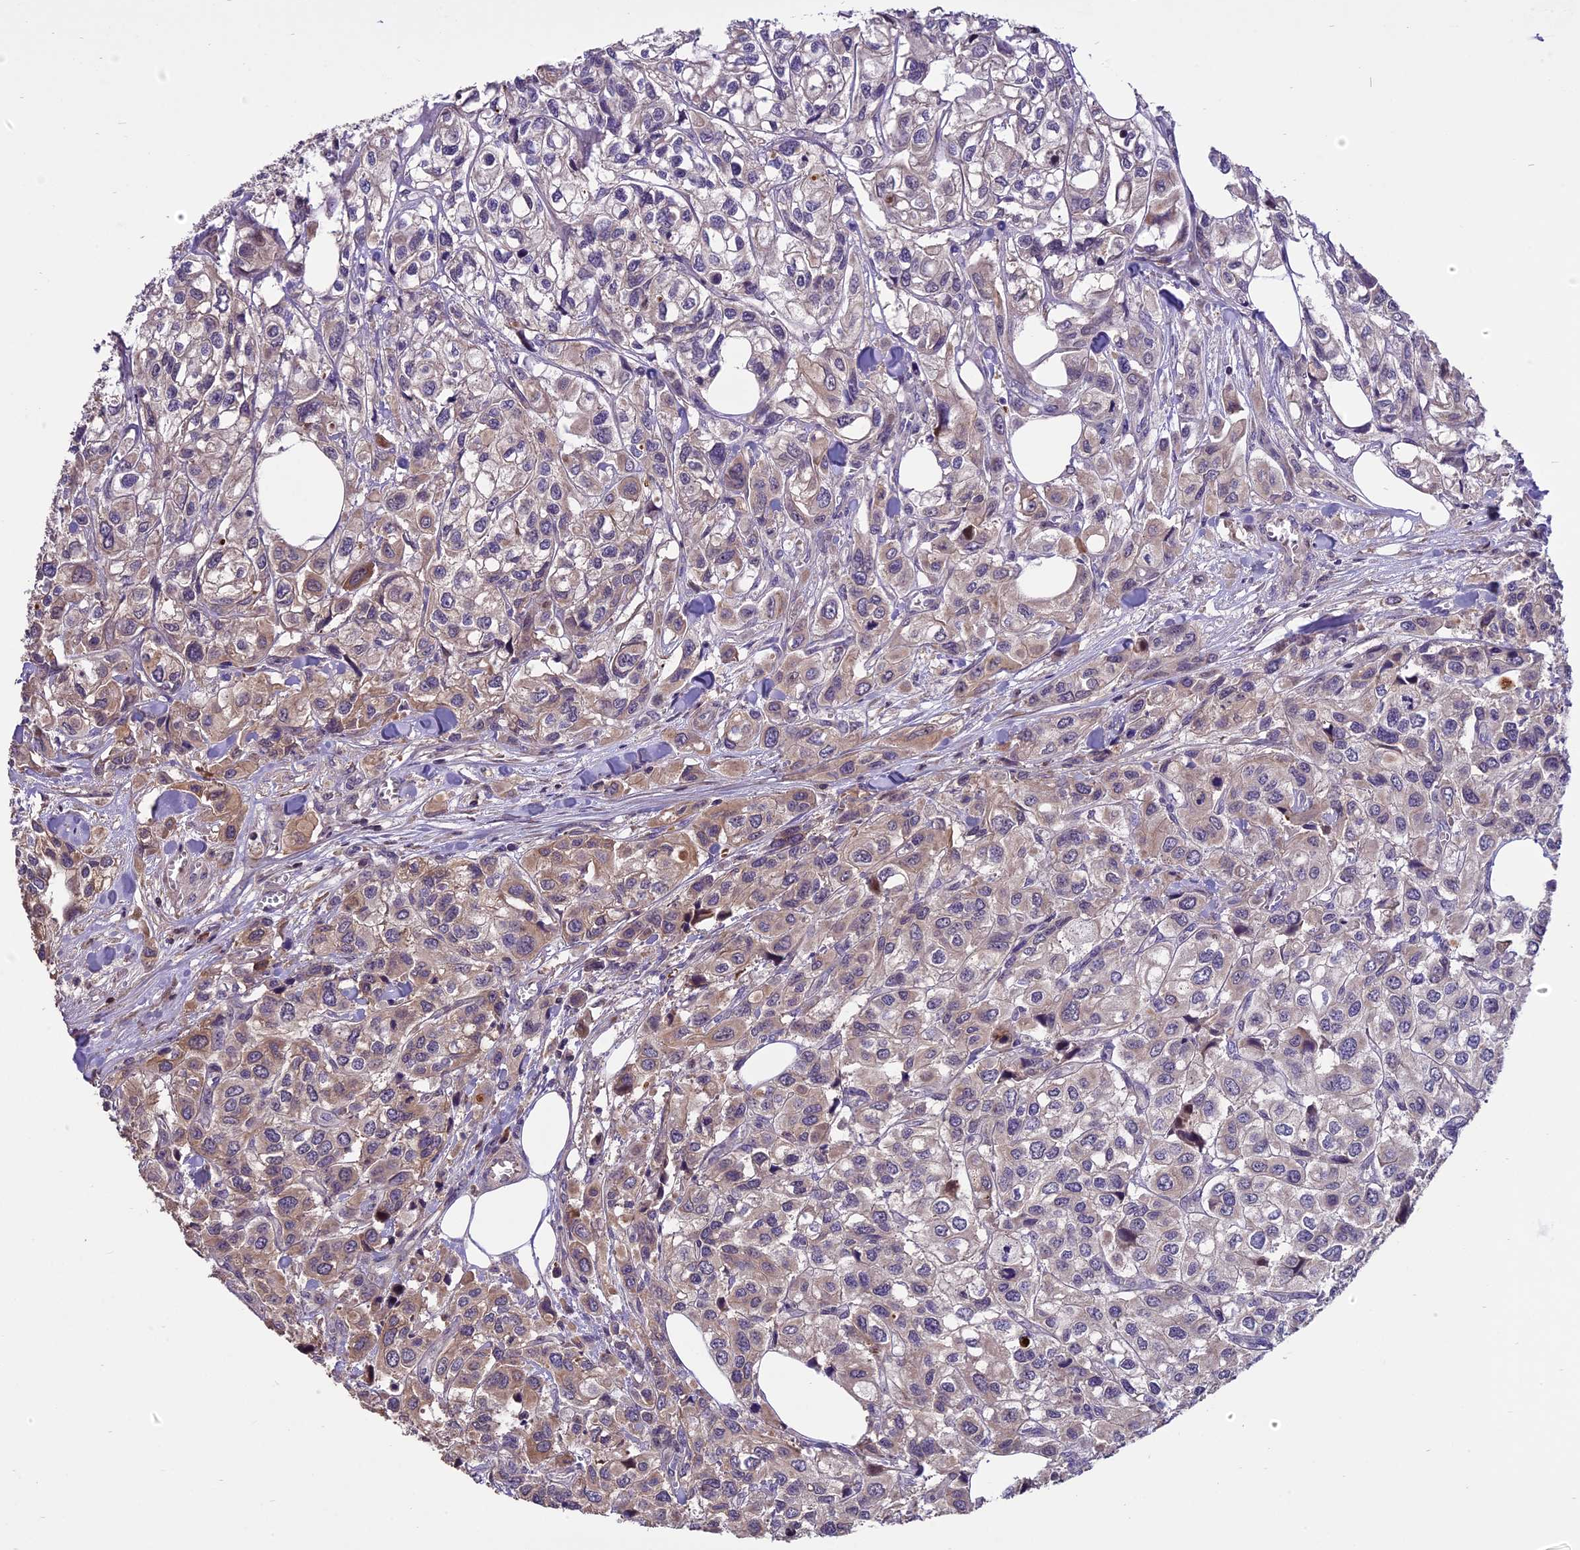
{"staining": {"intensity": "weak", "quantity": "<25%", "location": "cytoplasmic/membranous"}, "tissue": "urothelial cancer", "cell_type": "Tumor cells", "image_type": "cancer", "snomed": [{"axis": "morphology", "description": "Urothelial carcinoma, High grade"}, {"axis": "topography", "description": "Urinary bladder"}], "caption": "A high-resolution micrograph shows immunohistochemistry (IHC) staining of high-grade urothelial carcinoma, which exhibits no significant positivity in tumor cells.", "gene": "ENHO", "patient": {"sex": "male", "age": 67}}